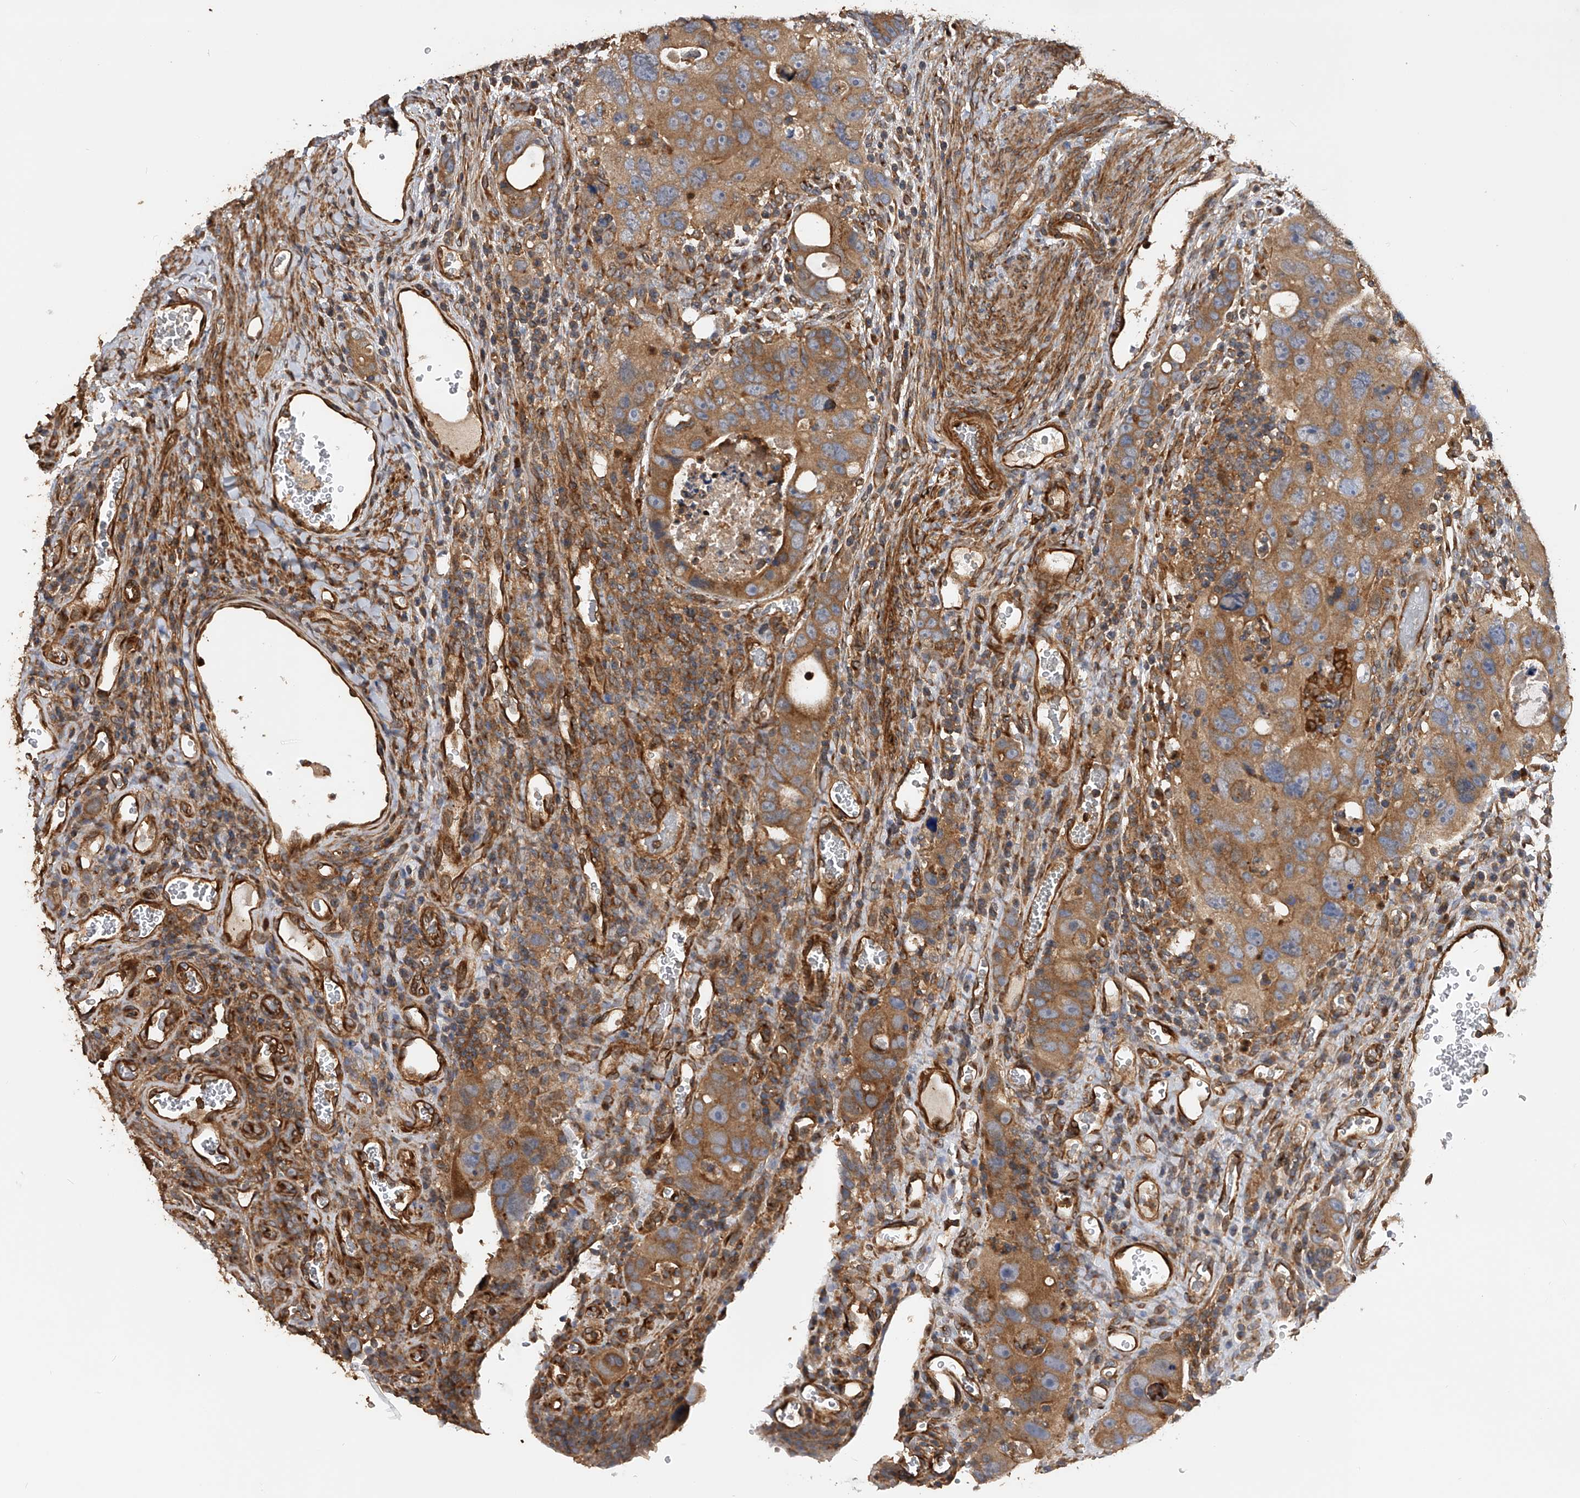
{"staining": {"intensity": "moderate", "quantity": ">75%", "location": "cytoplasmic/membranous"}, "tissue": "colorectal cancer", "cell_type": "Tumor cells", "image_type": "cancer", "snomed": [{"axis": "morphology", "description": "Adenocarcinoma, NOS"}, {"axis": "topography", "description": "Rectum"}], "caption": "Protein positivity by immunohistochemistry shows moderate cytoplasmic/membranous staining in approximately >75% of tumor cells in colorectal cancer.", "gene": "PTPRA", "patient": {"sex": "male", "age": 59}}